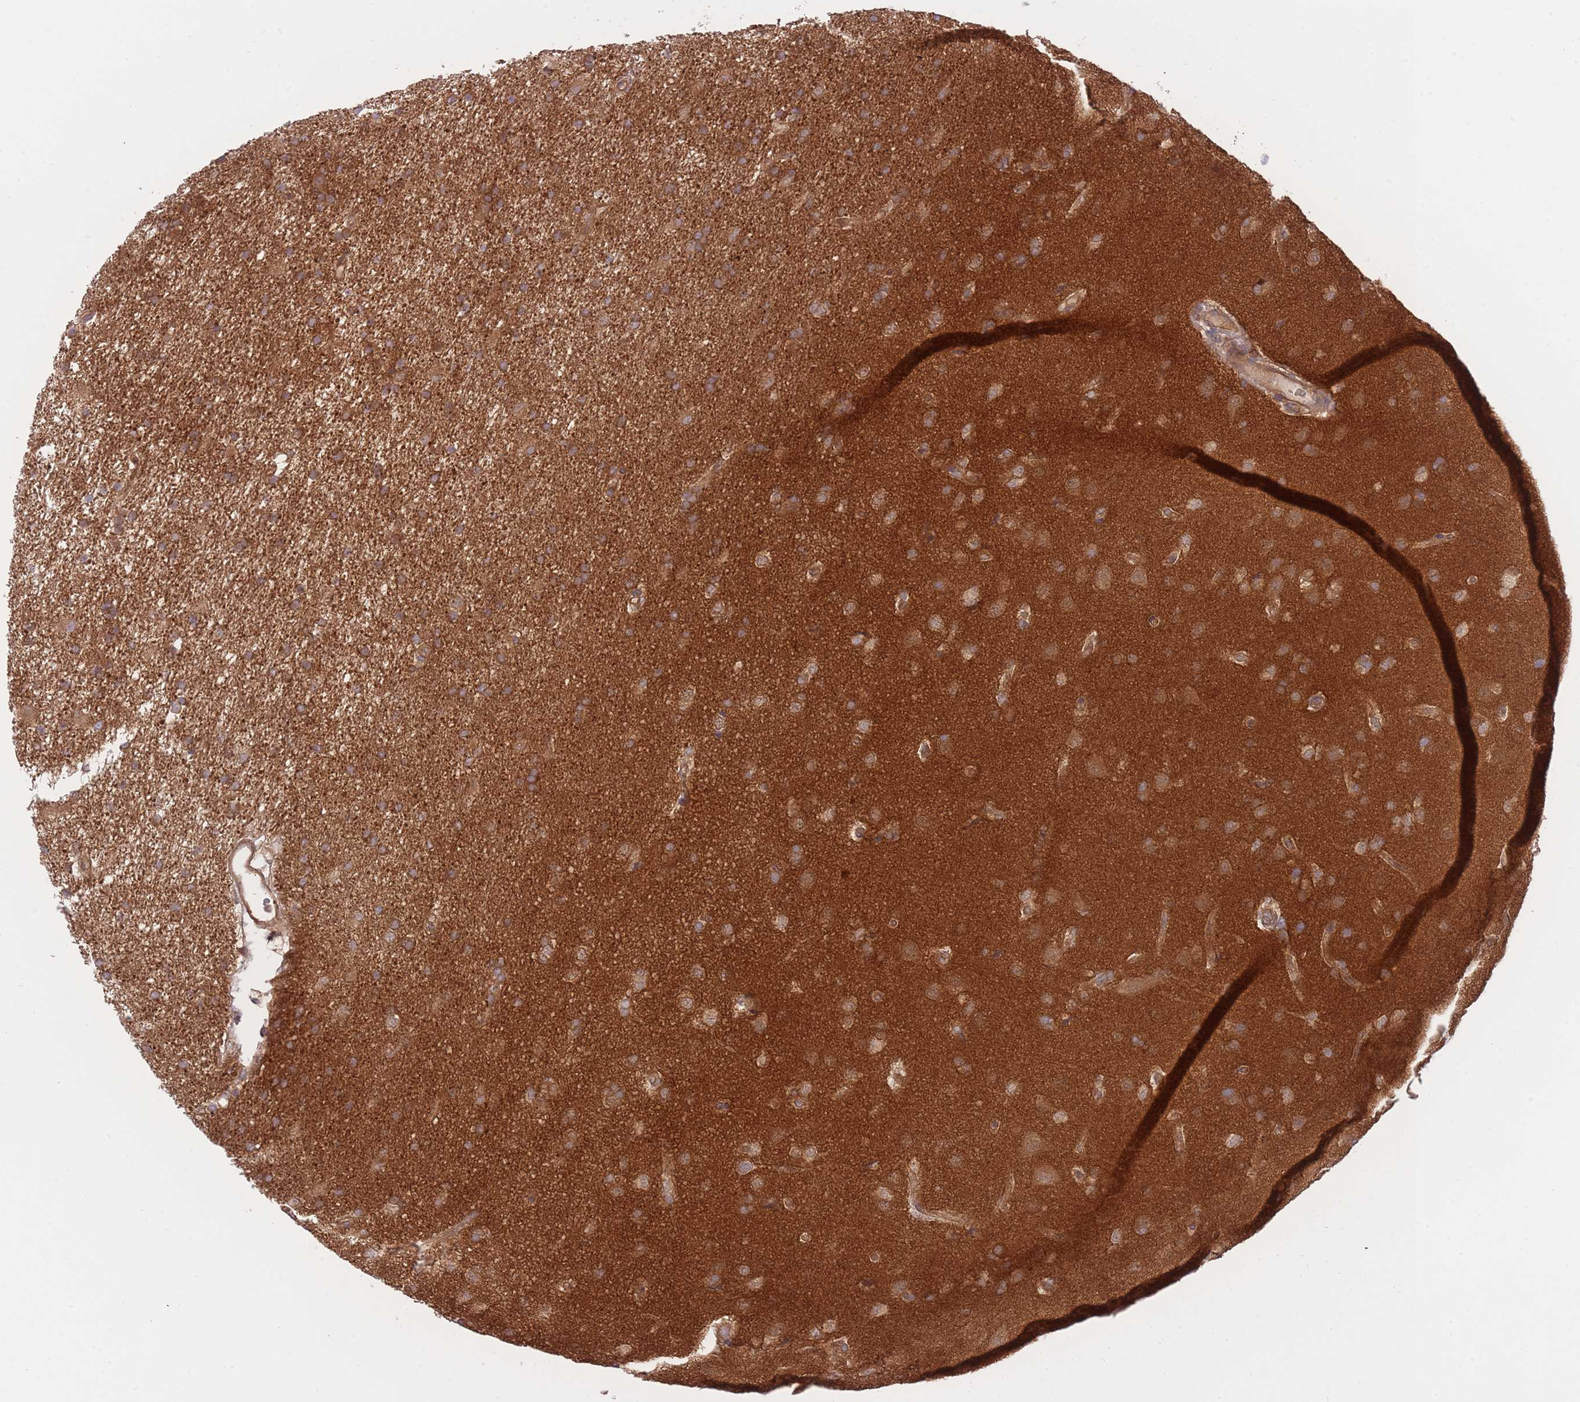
{"staining": {"intensity": "strong", "quantity": ">75%", "location": "cytoplasmic/membranous"}, "tissue": "glioma", "cell_type": "Tumor cells", "image_type": "cancer", "snomed": [{"axis": "morphology", "description": "Glioma, malignant, High grade"}, {"axis": "topography", "description": "Brain"}], "caption": "Immunohistochemical staining of human glioma exhibits high levels of strong cytoplasmic/membranous protein expression in about >75% of tumor cells.", "gene": "PREP", "patient": {"sex": "male", "age": 77}}